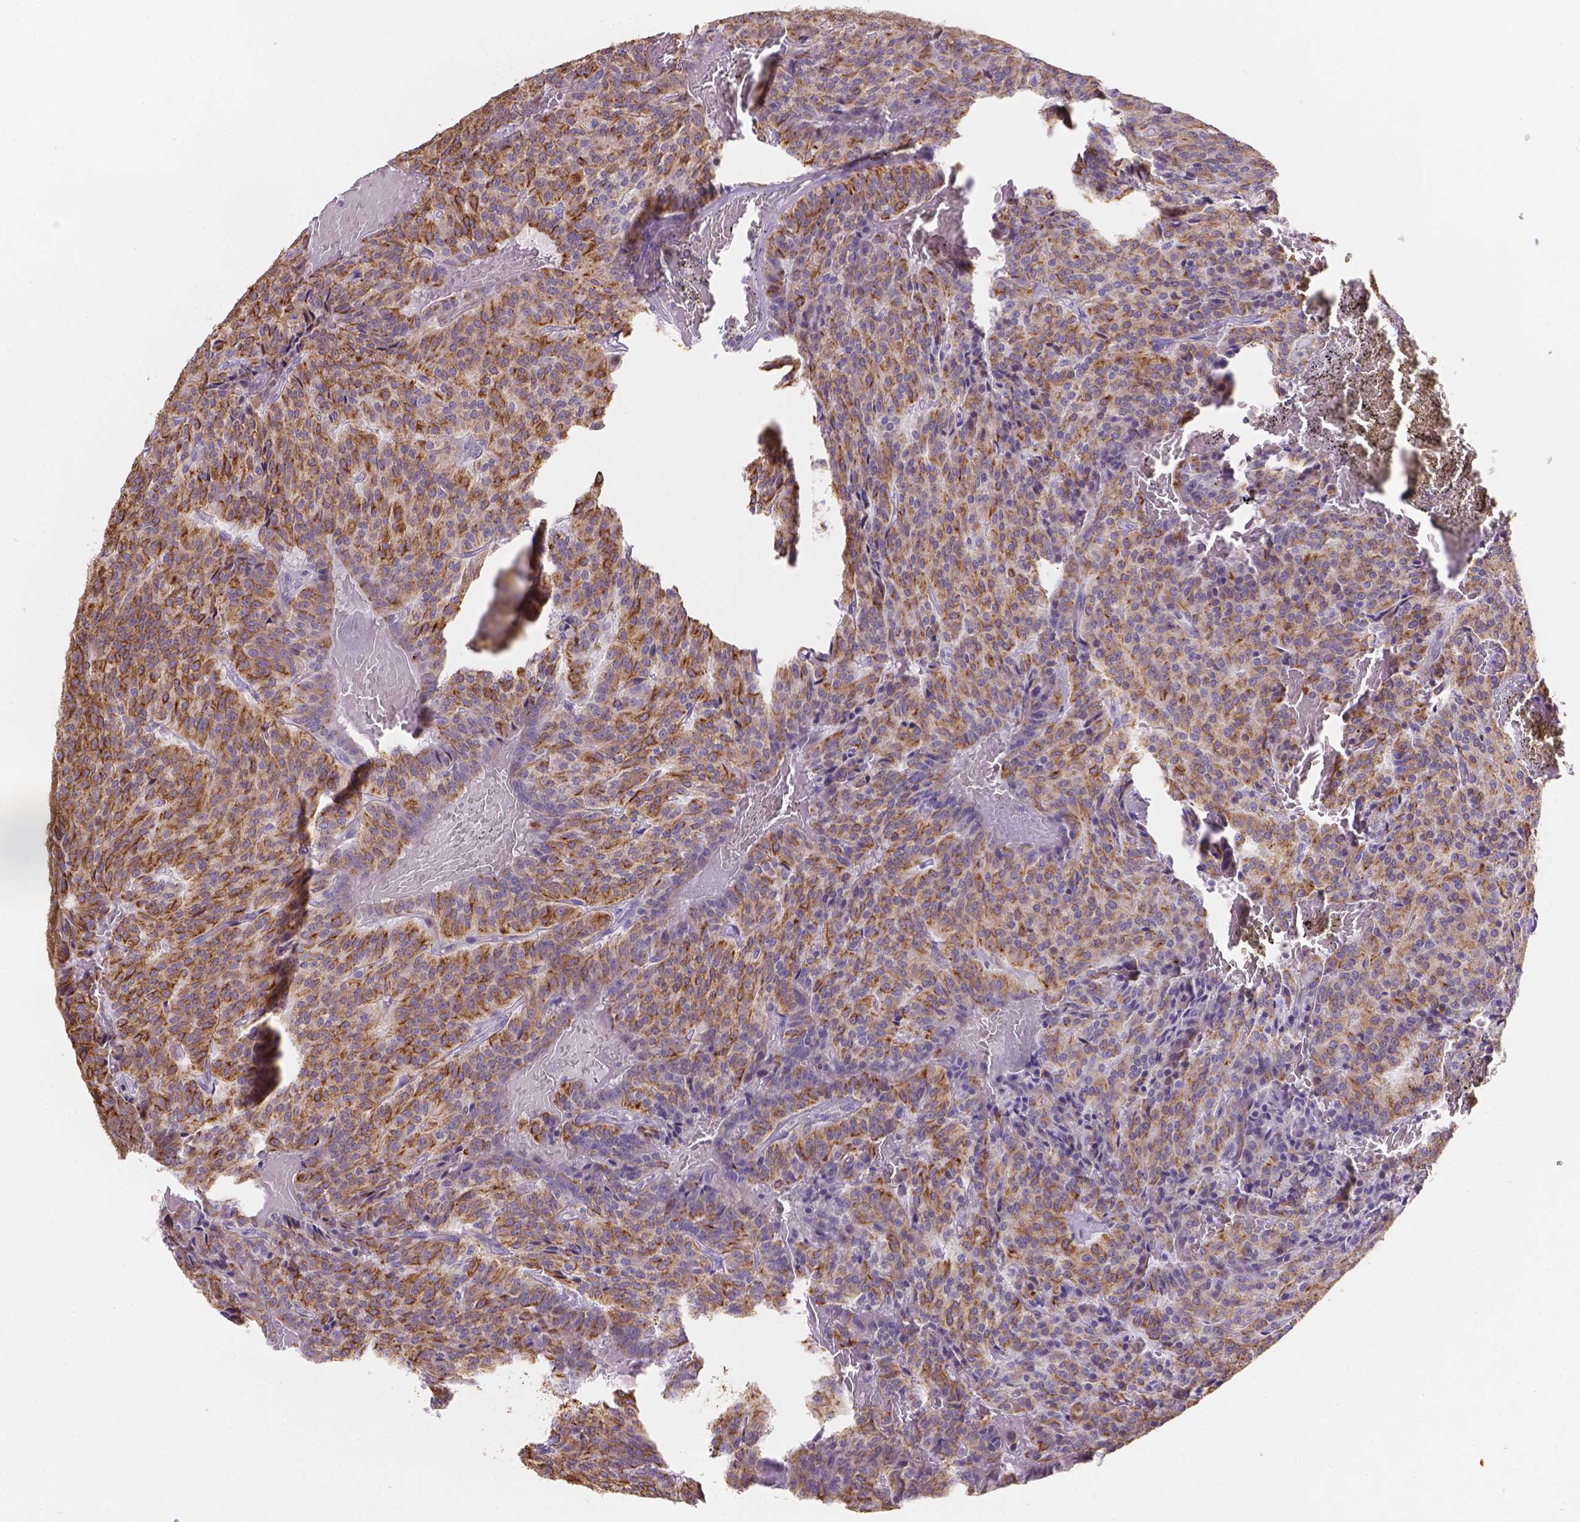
{"staining": {"intensity": "moderate", "quantity": ">75%", "location": "cytoplasmic/membranous"}, "tissue": "carcinoid", "cell_type": "Tumor cells", "image_type": "cancer", "snomed": [{"axis": "morphology", "description": "Carcinoid, malignant, NOS"}, {"axis": "topography", "description": "Lung"}], "caption": "High-magnification brightfield microscopy of carcinoid stained with DAB (brown) and counterstained with hematoxylin (blue). tumor cells exhibit moderate cytoplasmic/membranous staining is present in approximately>75% of cells. (Brightfield microscopy of DAB IHC at high magnification).", "gene": "DMWD", "patient": {"sex": "male", "age": 70}}